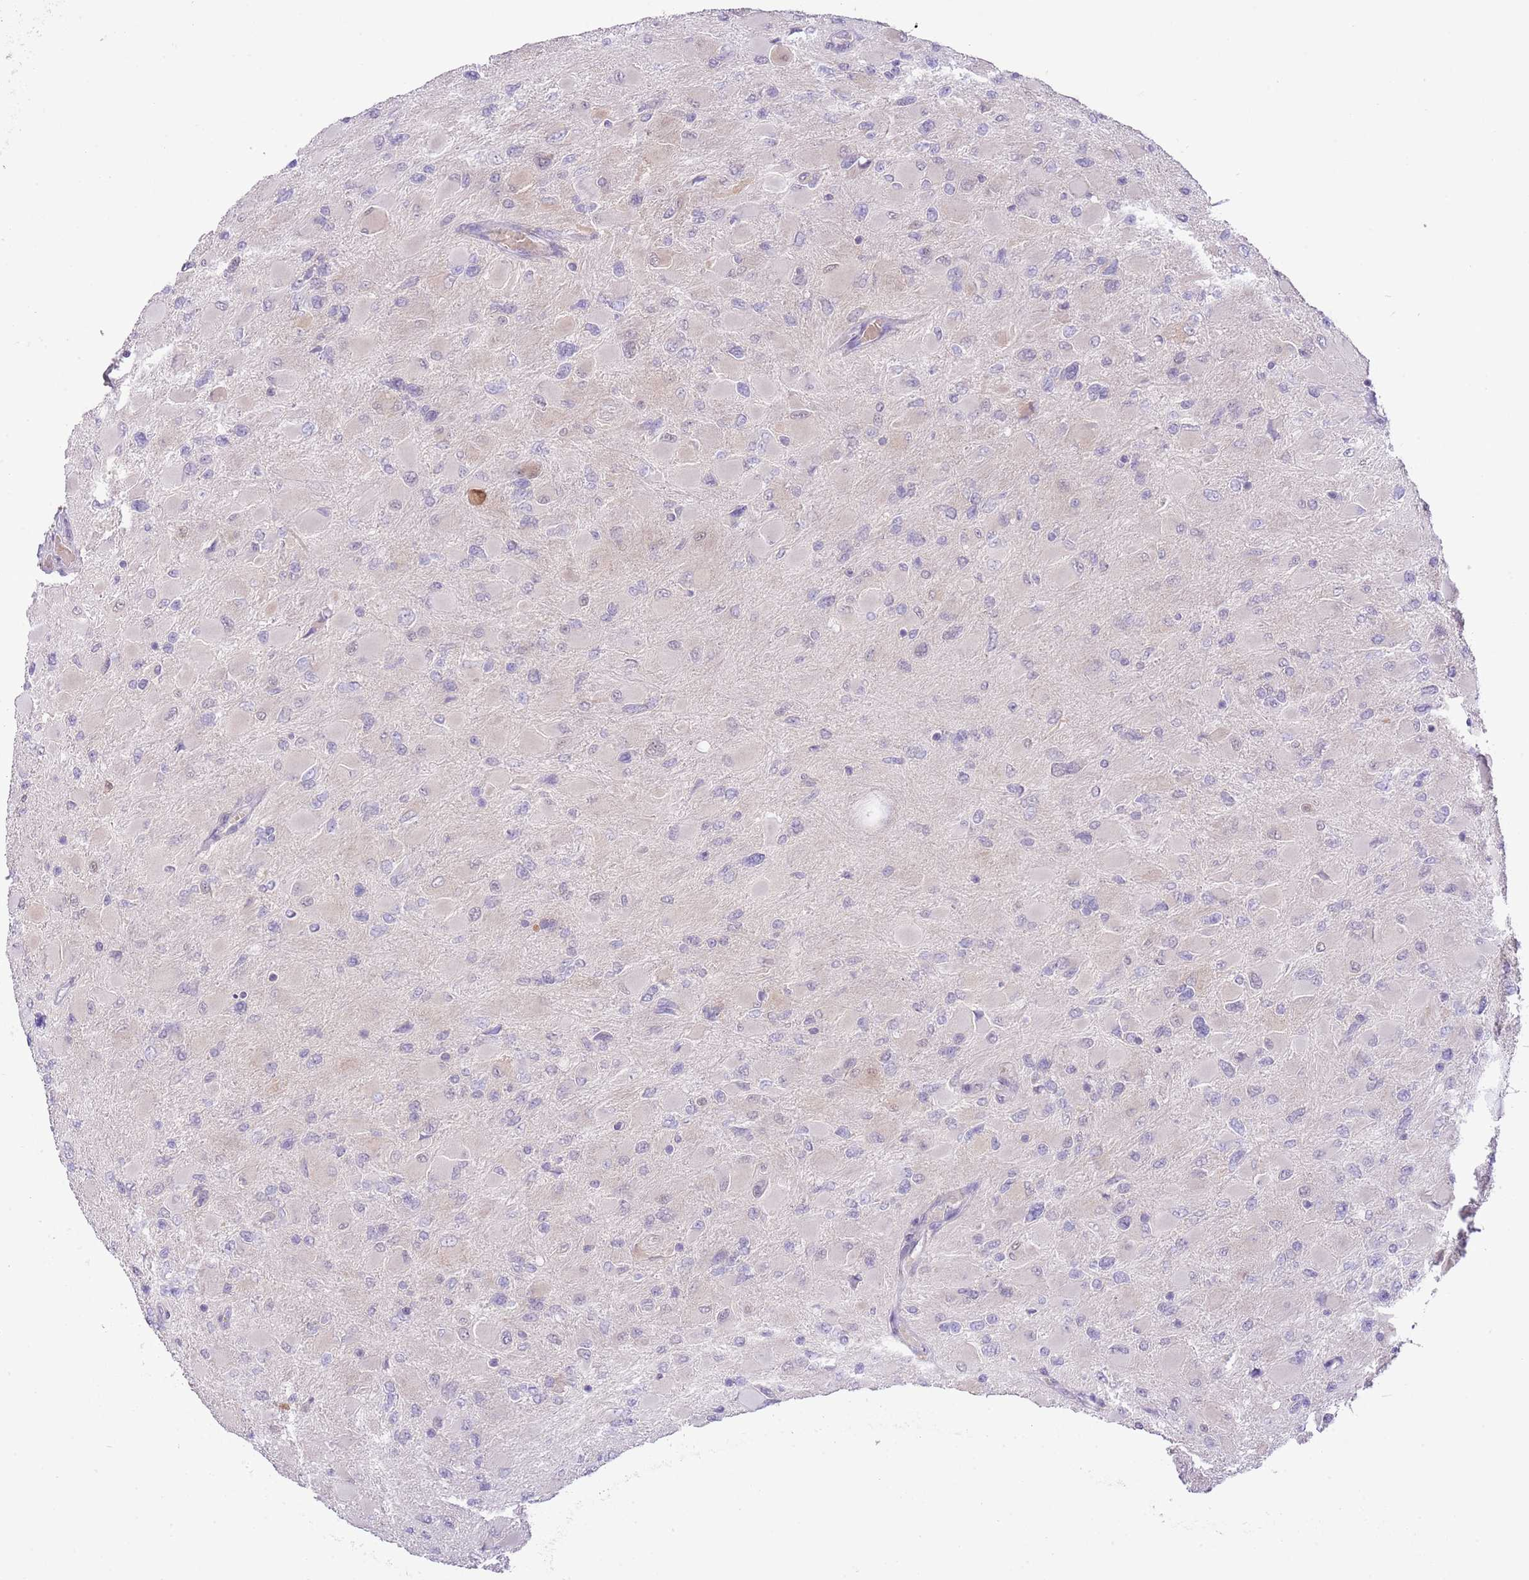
{"staining": {"intensity": "negative", "quantity": "none", "location": "none"}, "tissue": "glioma", "cell_type": "Tumor cells", "image_type": "cancer", "snomed": [{"axis": "morphology", "description": "Glioma, malignant, High grade"}, {"axis": "topography", "description": "Cerebral cortex"}], "caption": "A high-resolution histopathology image shows IHC staining of glioma, which demonstrates no significant expression in tumor cells.", "gene": "GALK2", "patient": {"sex": "female", "age": 36}}